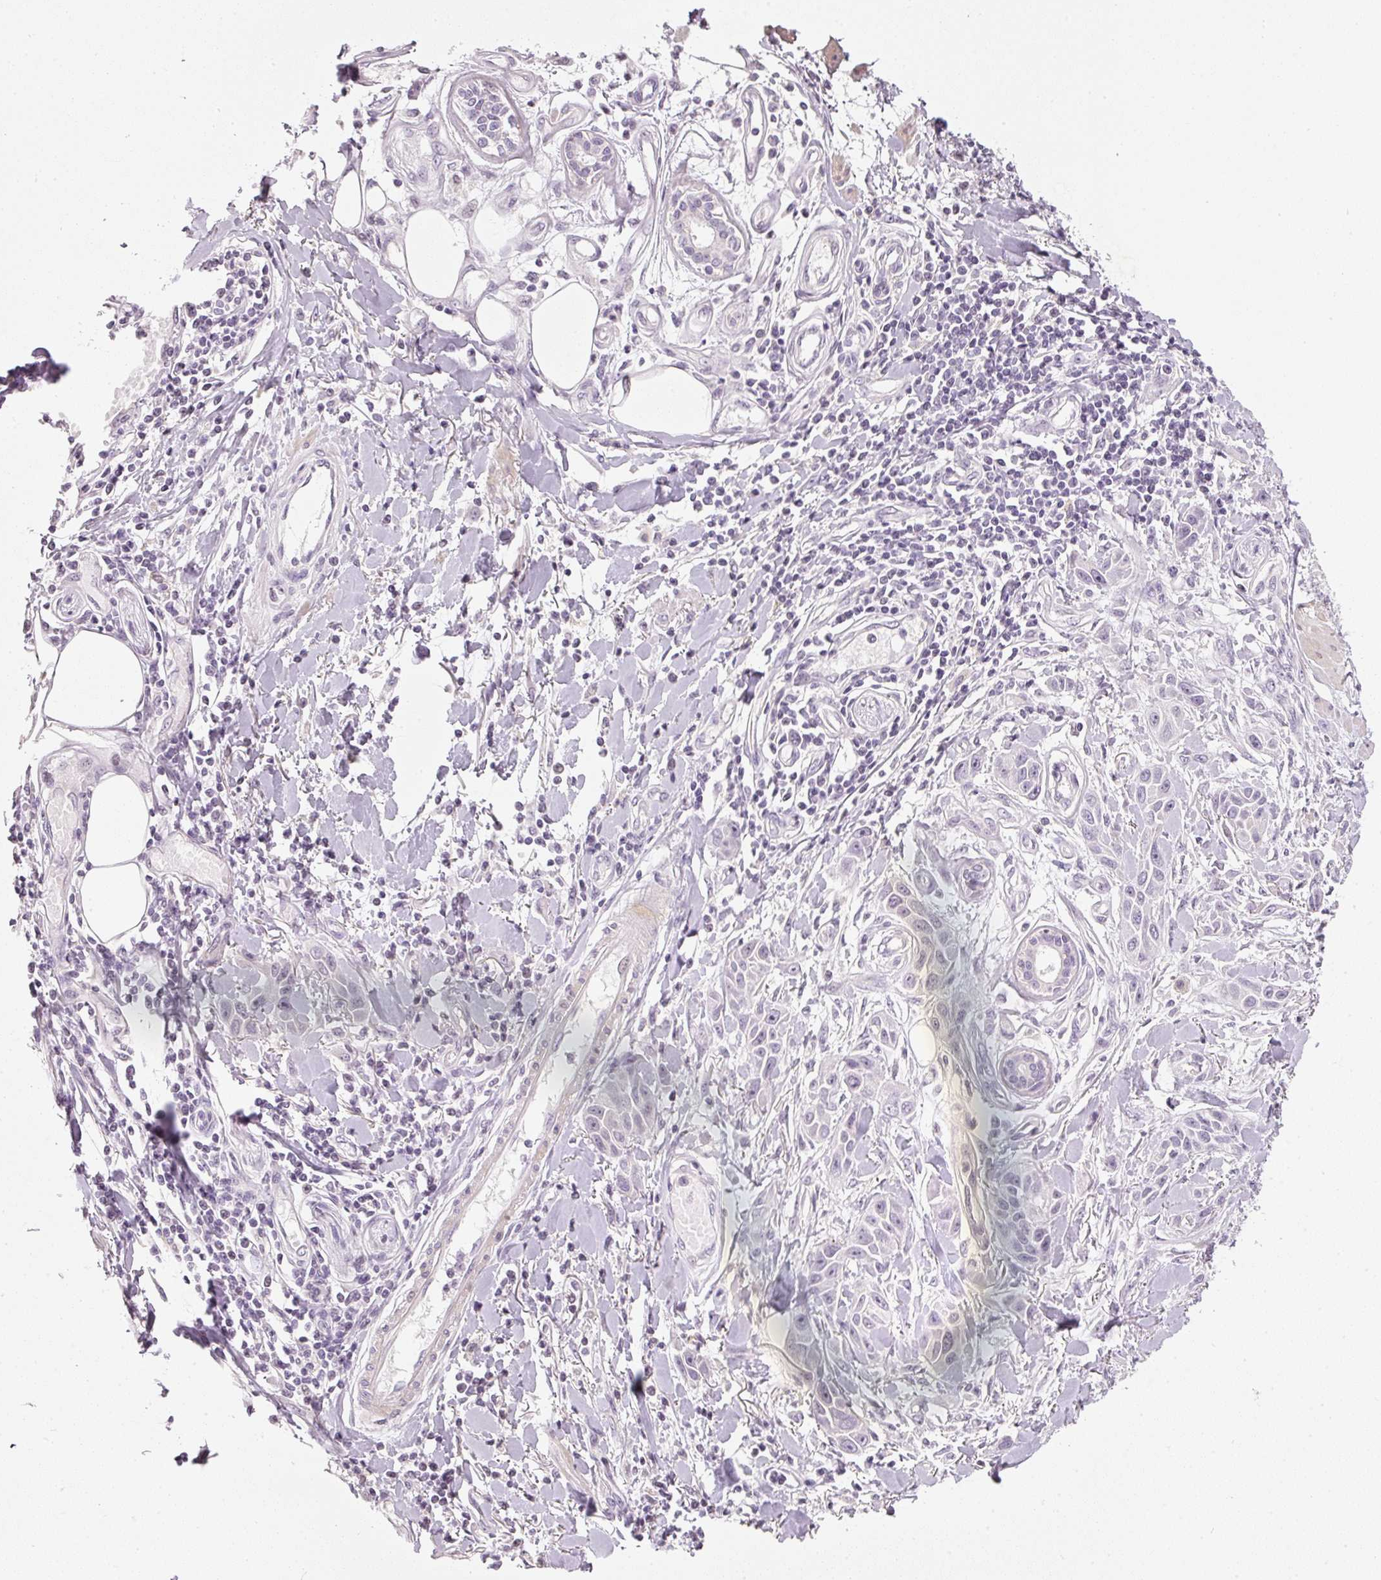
{"staining": {"intensity": "negative", "quantity": "none", "location": "none"}, "tissue": "skin cancer", "cell_type": "Tumor cells", "image_type": "cancer", "snomed": [{"axis": "morphology", "description": "Squamous cell carcinoma, NOS"}, {"axis": "topography", "description": "Skin"}], "caption": "Immunohistochemistry of human squamous cell carcinoma (skin) exhibits no positivity in tumor cells.", "gene": "NRDE2", "patient": {"sex": "female", "age": 69}}